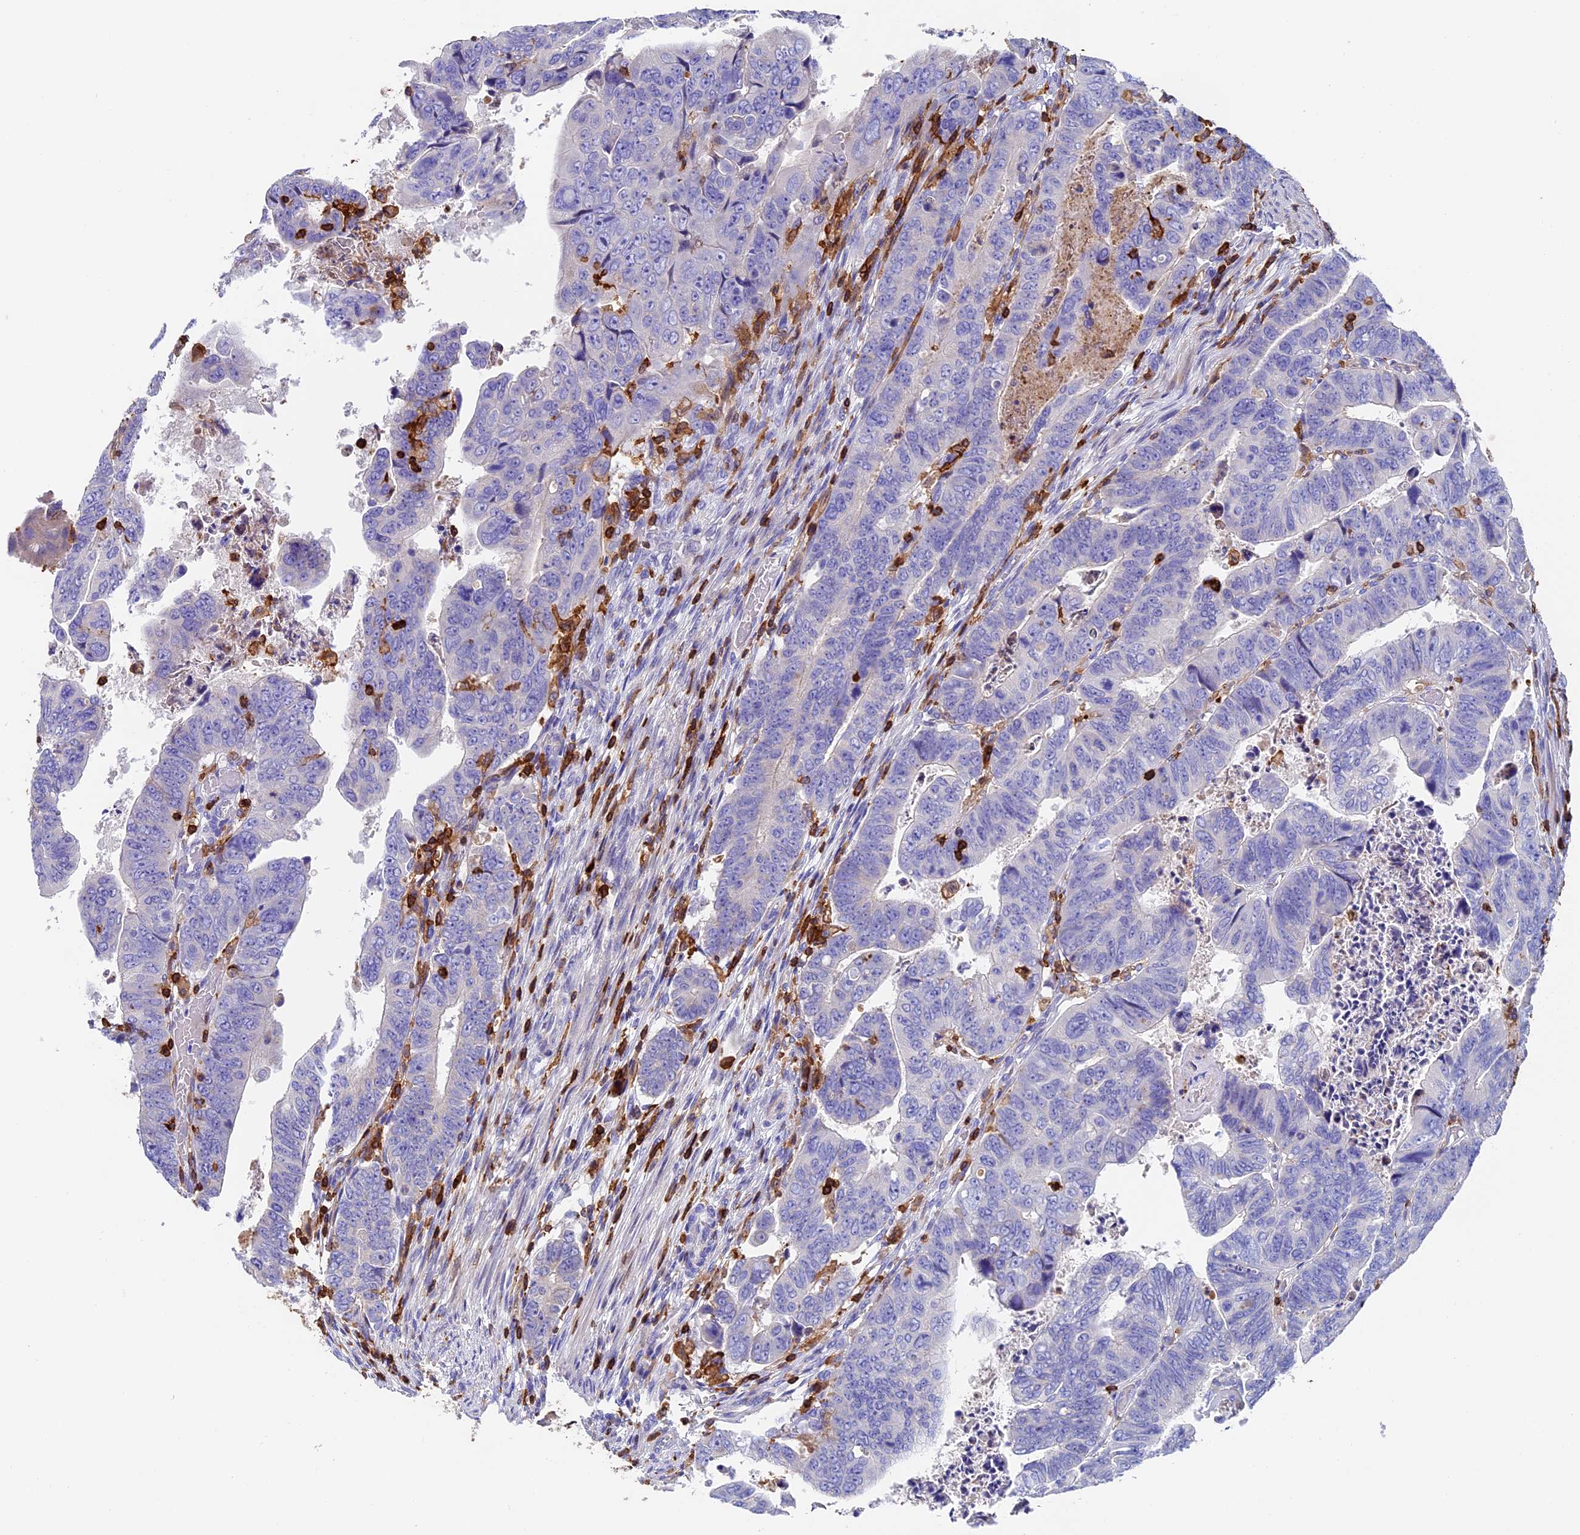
{"staining": {"intensity": "negative", "quantity": "none", "location": "none"}, "tissue": "colorectal cancer", "cell_type": "Tumor cells", "image_type": "cancer", "snomed": [{"axis": "morphology", "description": "Normal tissue, NOS"}, {"axis": "morphology", "description": "Adenocarcinoma, NOS"}, {"axis": "topography", "description": "Rectum"}], "caption": "There is no significant positivity in tumor cells of colorectal cancer (adenocarcinoma). (Brightfield microscopy of DAB (3,3'-diaminobenzidine) IHC at high magnification).", "gene": "ADAT1", "patient": {"sex": "female", "age": 65}}